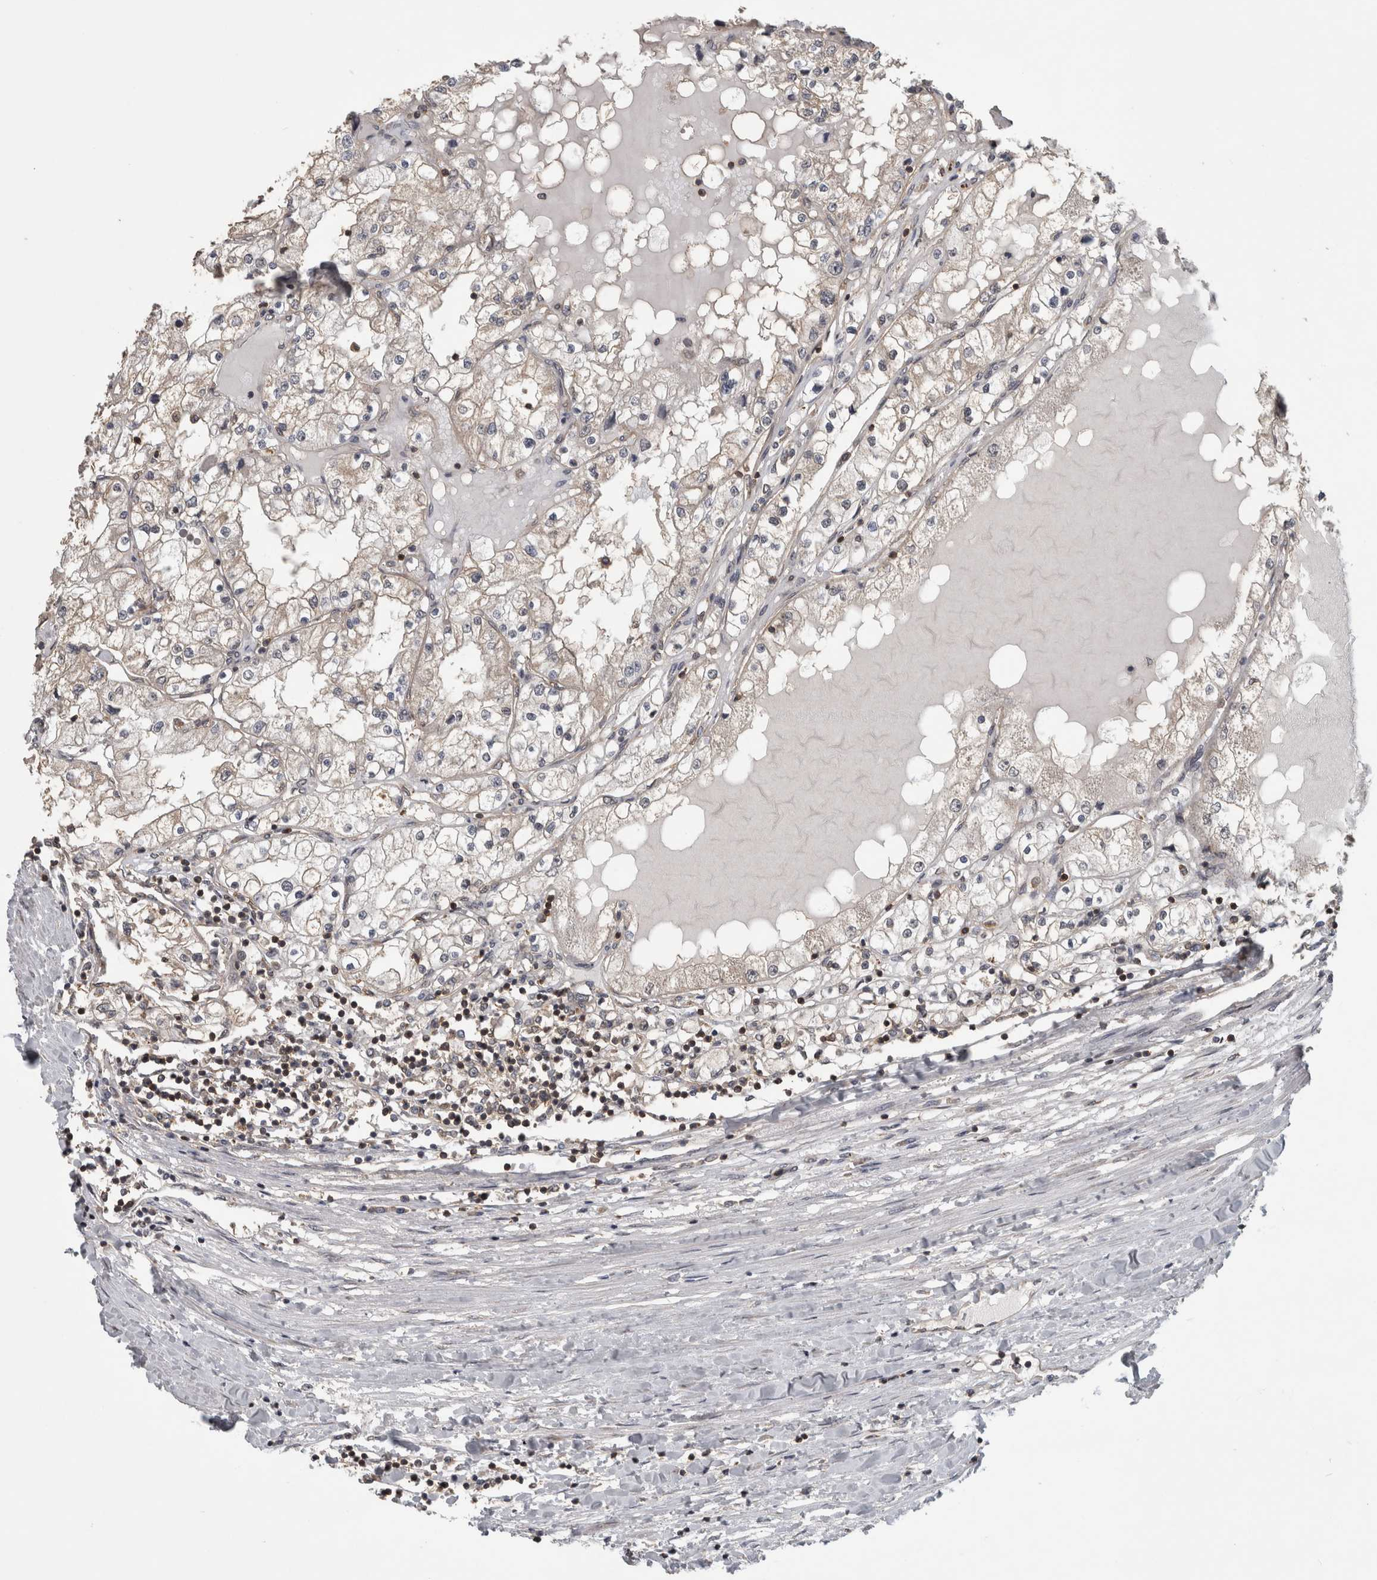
{"staining": {"intensity": "negative", "quantity": "none", "location": "none"}, "tissue": "renal cancer", "cell_type": "Tumor cells", "image_type": "cancer", "snomed": [{"axis": "morphology", "description": "Adenocarcinoma, NOS"}, {"axis": "topography", "description": "Kidney"}], "caption": "Human renal cancer (adenocarcinoma) stained for a protein using immunohistochemistry (IHC) exhibits no expression in tumor cells.", "gene": "ATXN2", "patient": {"sex": "male", "age": 68}}